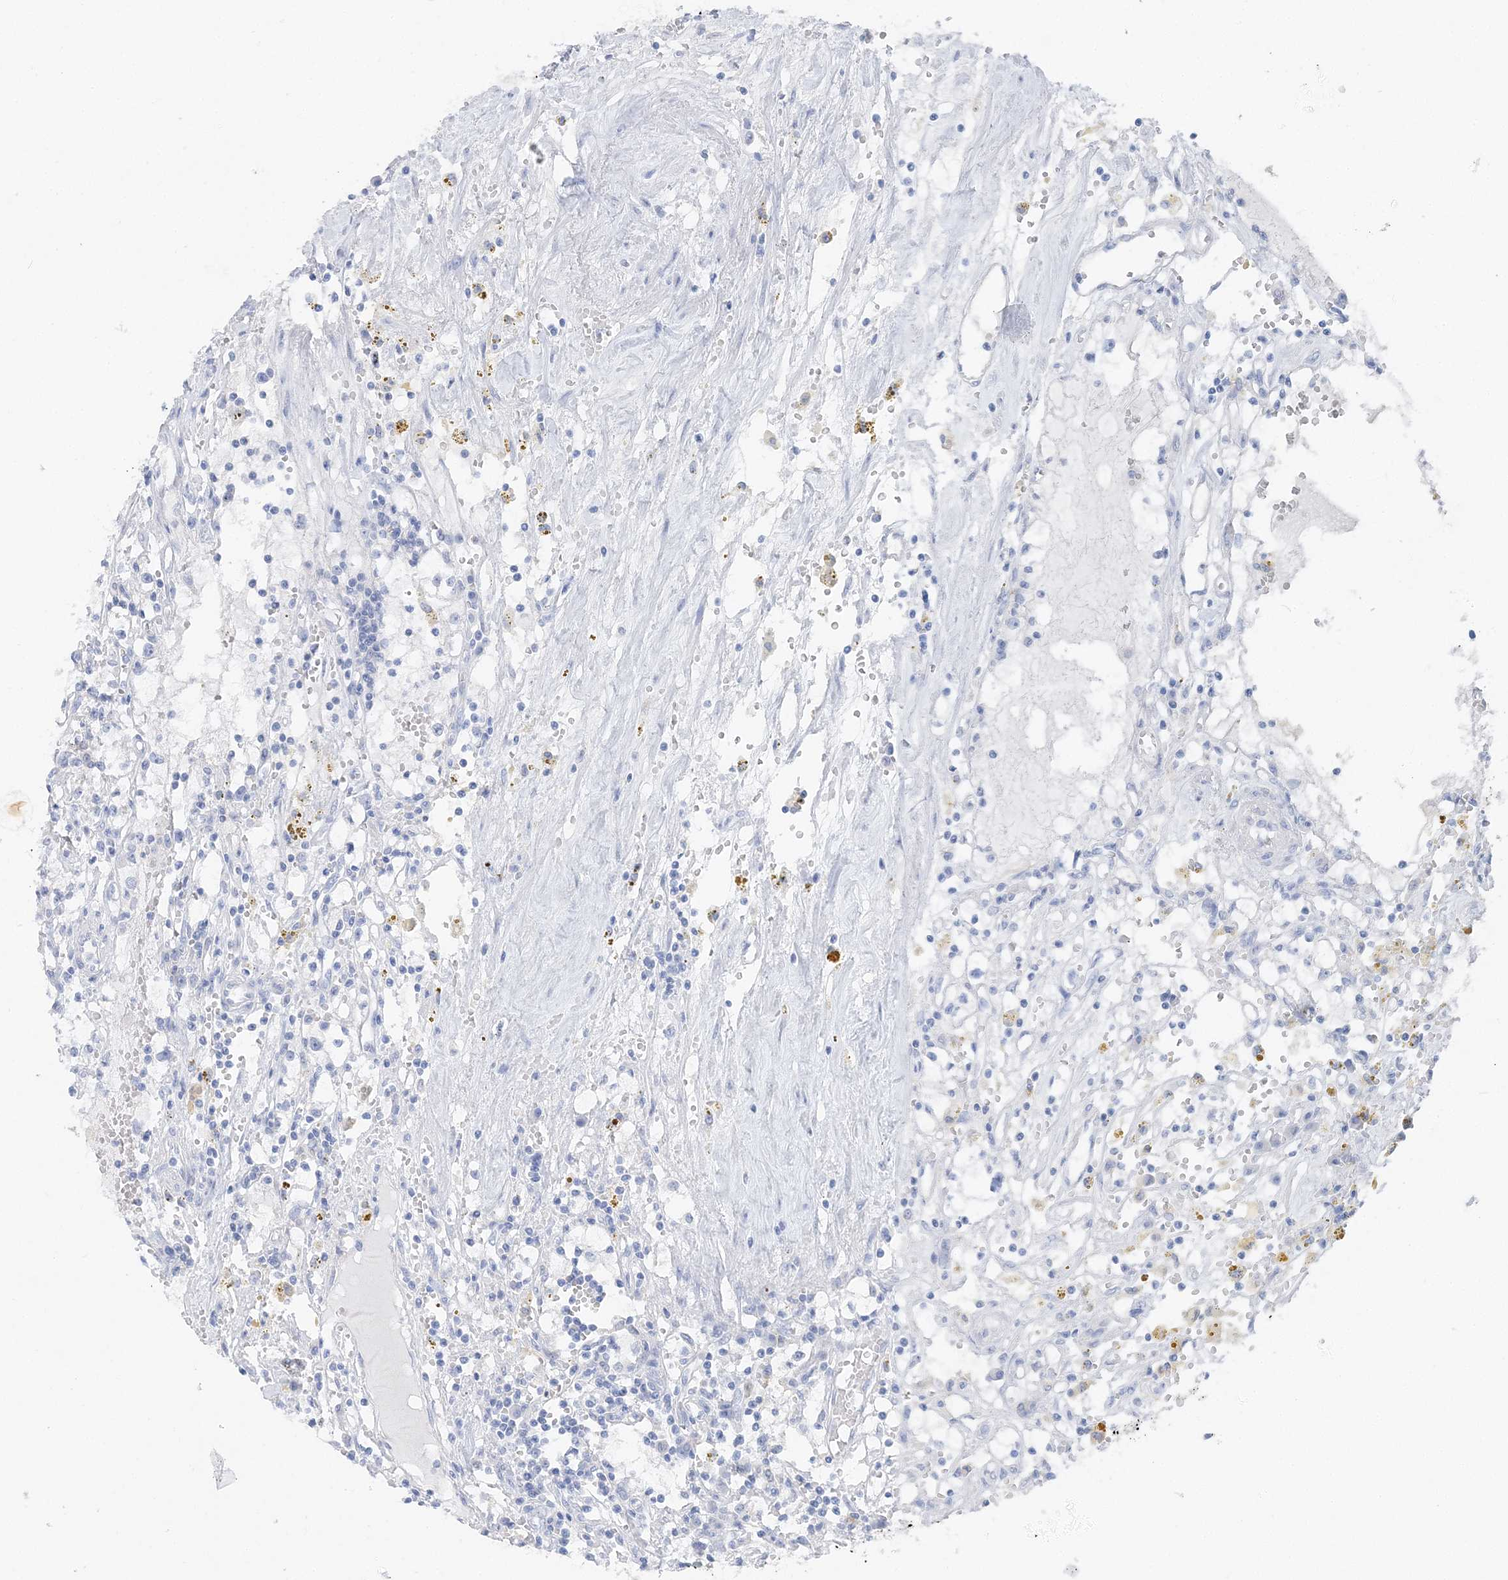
{"staining": {"intensity": "negative", "quantity": "none", "location": "none"}, "tissue": "renal cancer", "cell_type": "Tumor cells", "image_type": "cancer", "snomed": [{"axis": "morphology", "description": "Adenocarcinoma, NOS"}, {"axis": "topography", "description": "Kidney"}], "caption": "Immunohistochemical staining of human renal adenocarcinoma shows no significant expression in tumor cells.", "gene": "HMGCS1", "patient": {"sex": "male", "age": 56}}